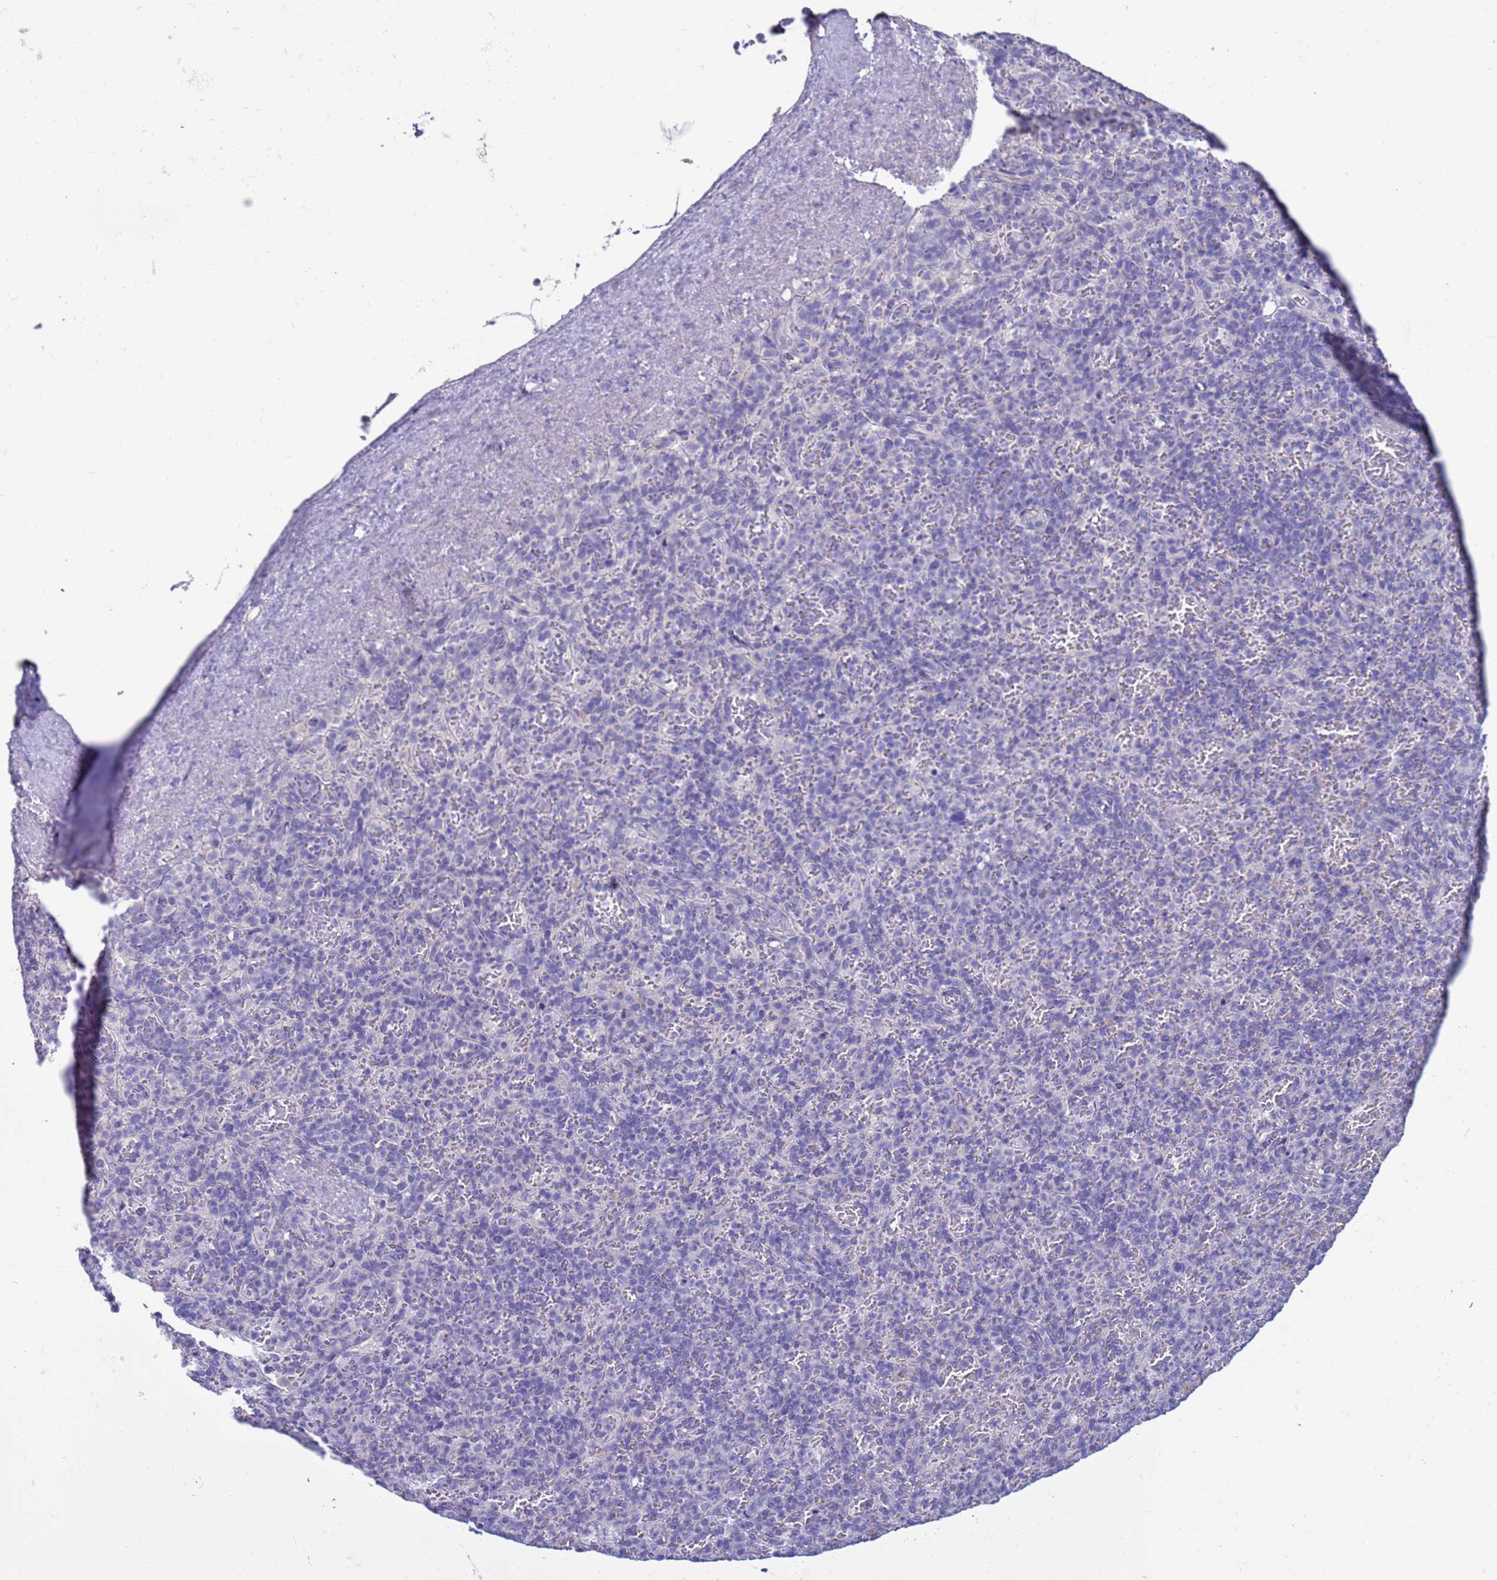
{"staining": {"intensity": "negative", "quantity": "none", "location": "none"}, "tissue": "spleen", "cell_type": "Cells in red pulp", "image_type": "normal", "snomed": [{"axis": "morphology", "description": "Normal tissue, NOS"}, {"axis": "topography", "description": "Spleen"}], "caption": "The immunohistochemistry photomicrograph has no significant positivity in cells in red pulp of spleen.", "gene": "TRIM51G", "patient": {"sex": "female", "age": 74}}